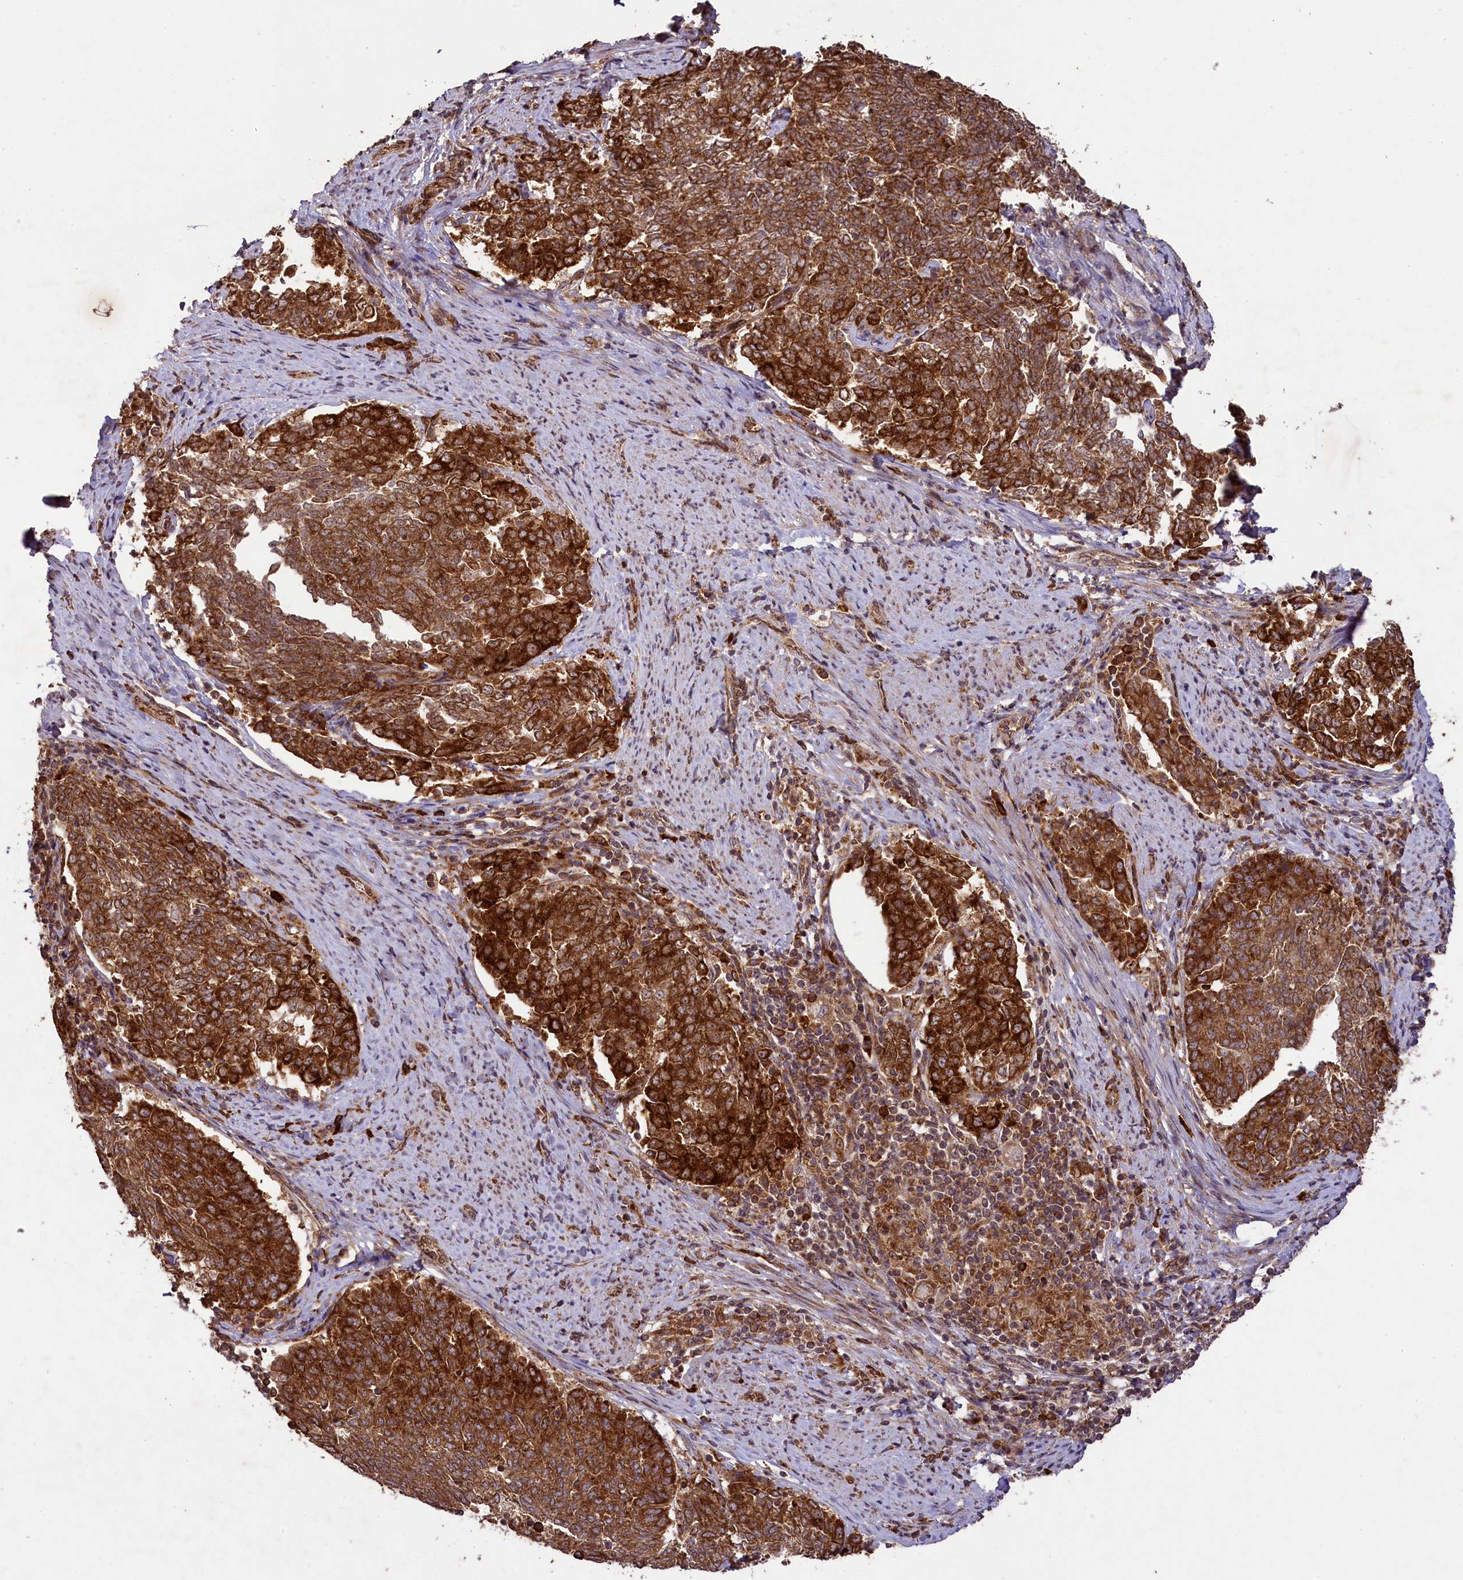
{"staining": {"intensity": "strong", "quantity": ">75%", "location": "cytoplasmic/membranous"}, "tissue": "endometrial cancer", "cell_type": "Tumor cells", "image_type": "cancer", "snomed": [{"axis": "morphology", "description": "Adenocarcinoma, NOS"}, {"axis": "topography", "description": "Endometrium"}], "caption": "Tumor cells show high levels of strong cytoplasmic/membranous expression in approximately >75% of cells in human endometrial cancer.", "gene": "LARP4", "patient": {"sex": "female", "age": 80}}